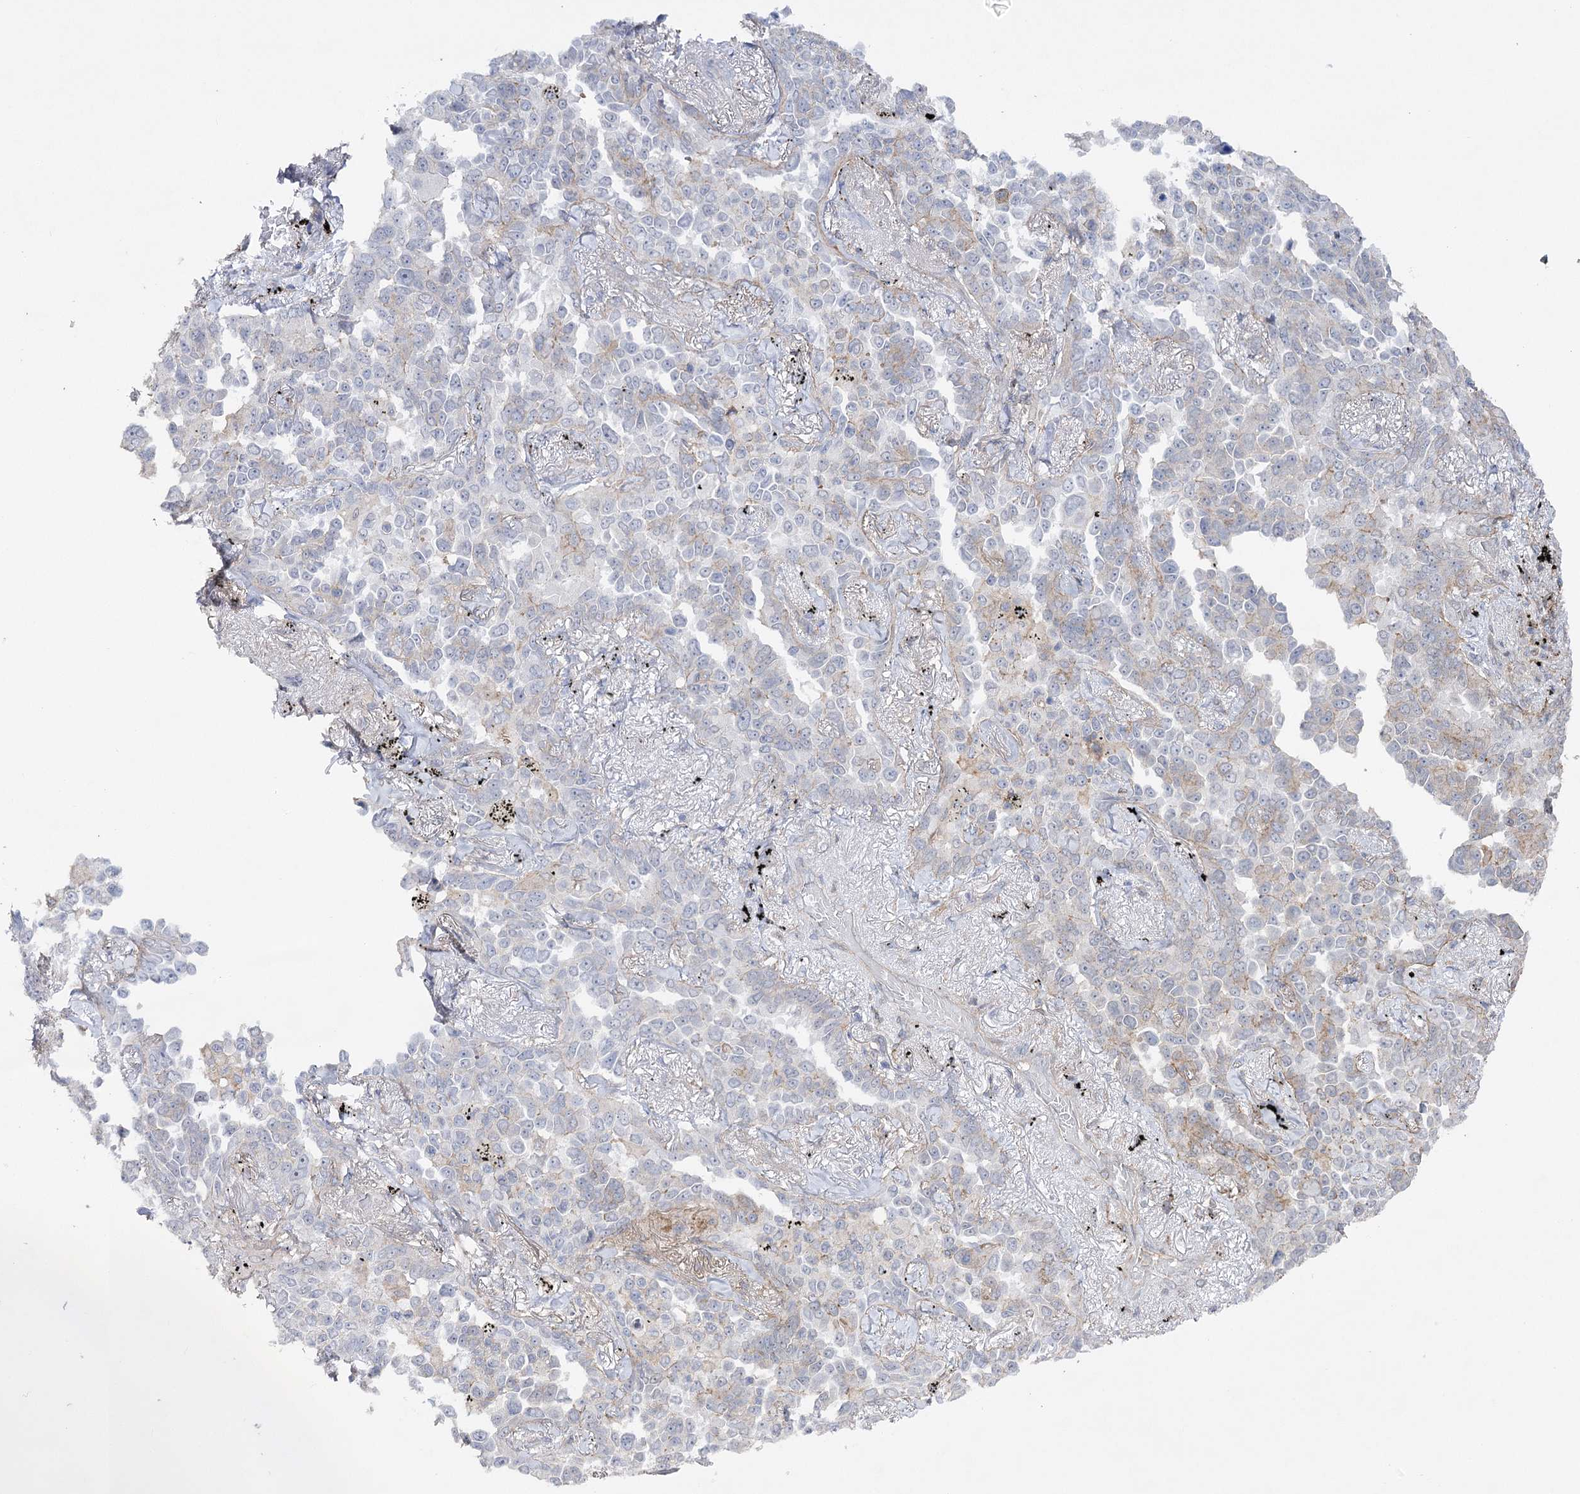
{"staining": {"intensity": "weak", "quantity": "<25%", "location": "cytoplasmic/membranous"}, "tissue": "lung cancer", "cell_type": "Tumor cells", "image_type": "cancer", "snomed": [{"axis": "morphology", "description": "Adenocarcinoma, NOS"}, {"axis": "topography", "description": "Lung"}], "caption": "A histopathology image of human lung adenocarcinoma is negative for staining in tumor cells.", "gene": "OBSL1", "patient": {"sex": "female", "age": 67}}